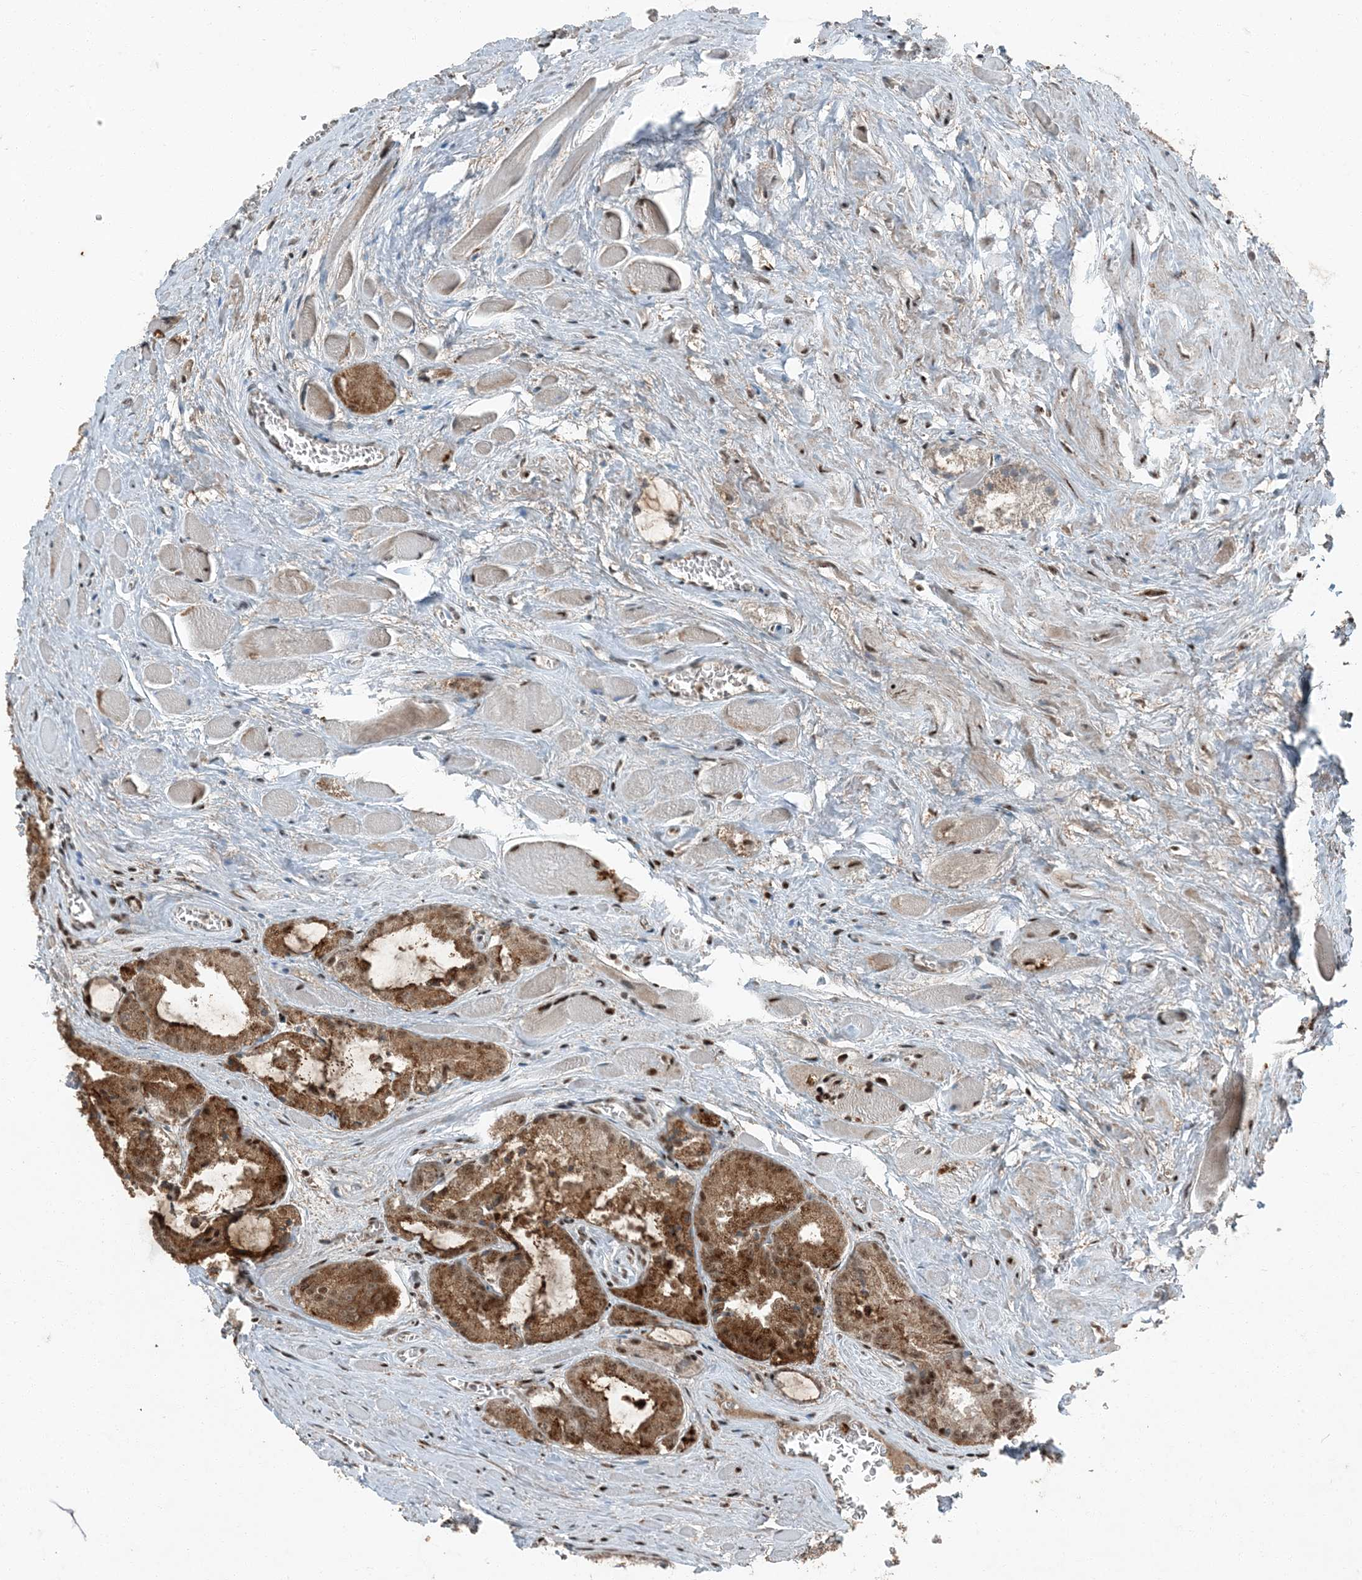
{"staining": {"intensity": "moderate", "quantity": ">75%", "location": "cytoplasmic/membranous,nuclear"}, "tissue": "prostate cancer", "cell_type": "Tumor cells", "image_type": "cancer", "snomed": [{"axis": "morphology", "description": "Adenocarcinoma, Low grade"}, {"axis": "topography", "description": "Prostate"}], "caption": "A micrograph showing moderate cytoplasmic/membranous and nuclear staining in approximately >75% of tumor cells in adenocarcinoma (low-grade) (prostate), as visualized by brown immunohistochemical staining.", "gene": "TADA2B", "patient": {"sex": "male", "age": 67}}